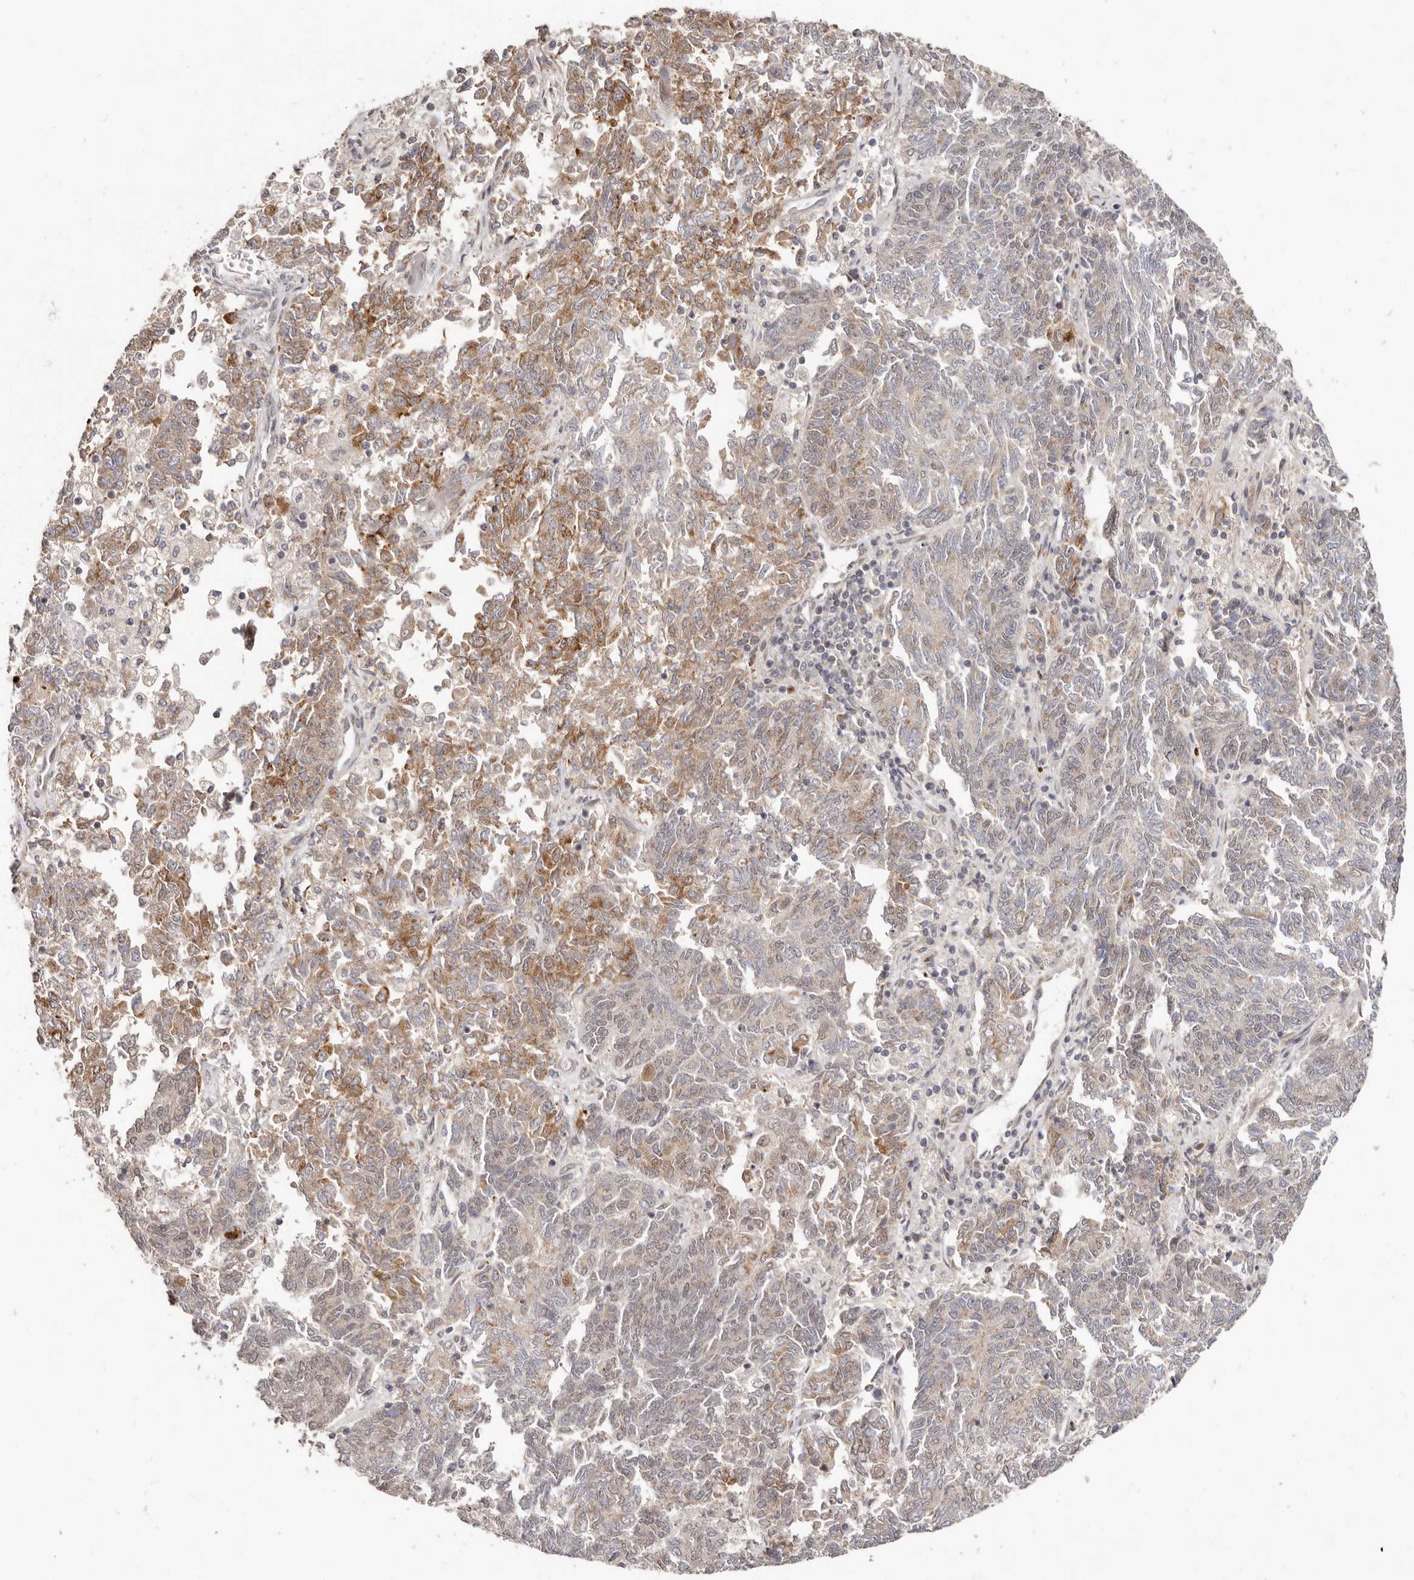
{"staining": {"intensity": "moderate", "quantity": "25%-75%", "location": "cytoplasmic/membranous"}, "tissue": "endometrial cancer", "cell_type": "Tumor cells", "image_type": "cancer", "snomed": [{"axis": "morphology", "description": "Adenocarcinoma, NOS"}, {"axis": "topography", "description": "Endometrium"}], "caption": "Immunohistochemical staining of human endometrial cancer (adenocarcinoma) reveals medium levels of moderate cytoplasmic/membranous positivity in about 25%-75% of tumor cells. The staining was performed using DAB (3,3'-diaminobenzidine), with brown indicating positive protein expression. Nuclei are stained blue with hematoxylin.", "gene": "SRCAP", "patient": {"sex": "female", "age": 80}}